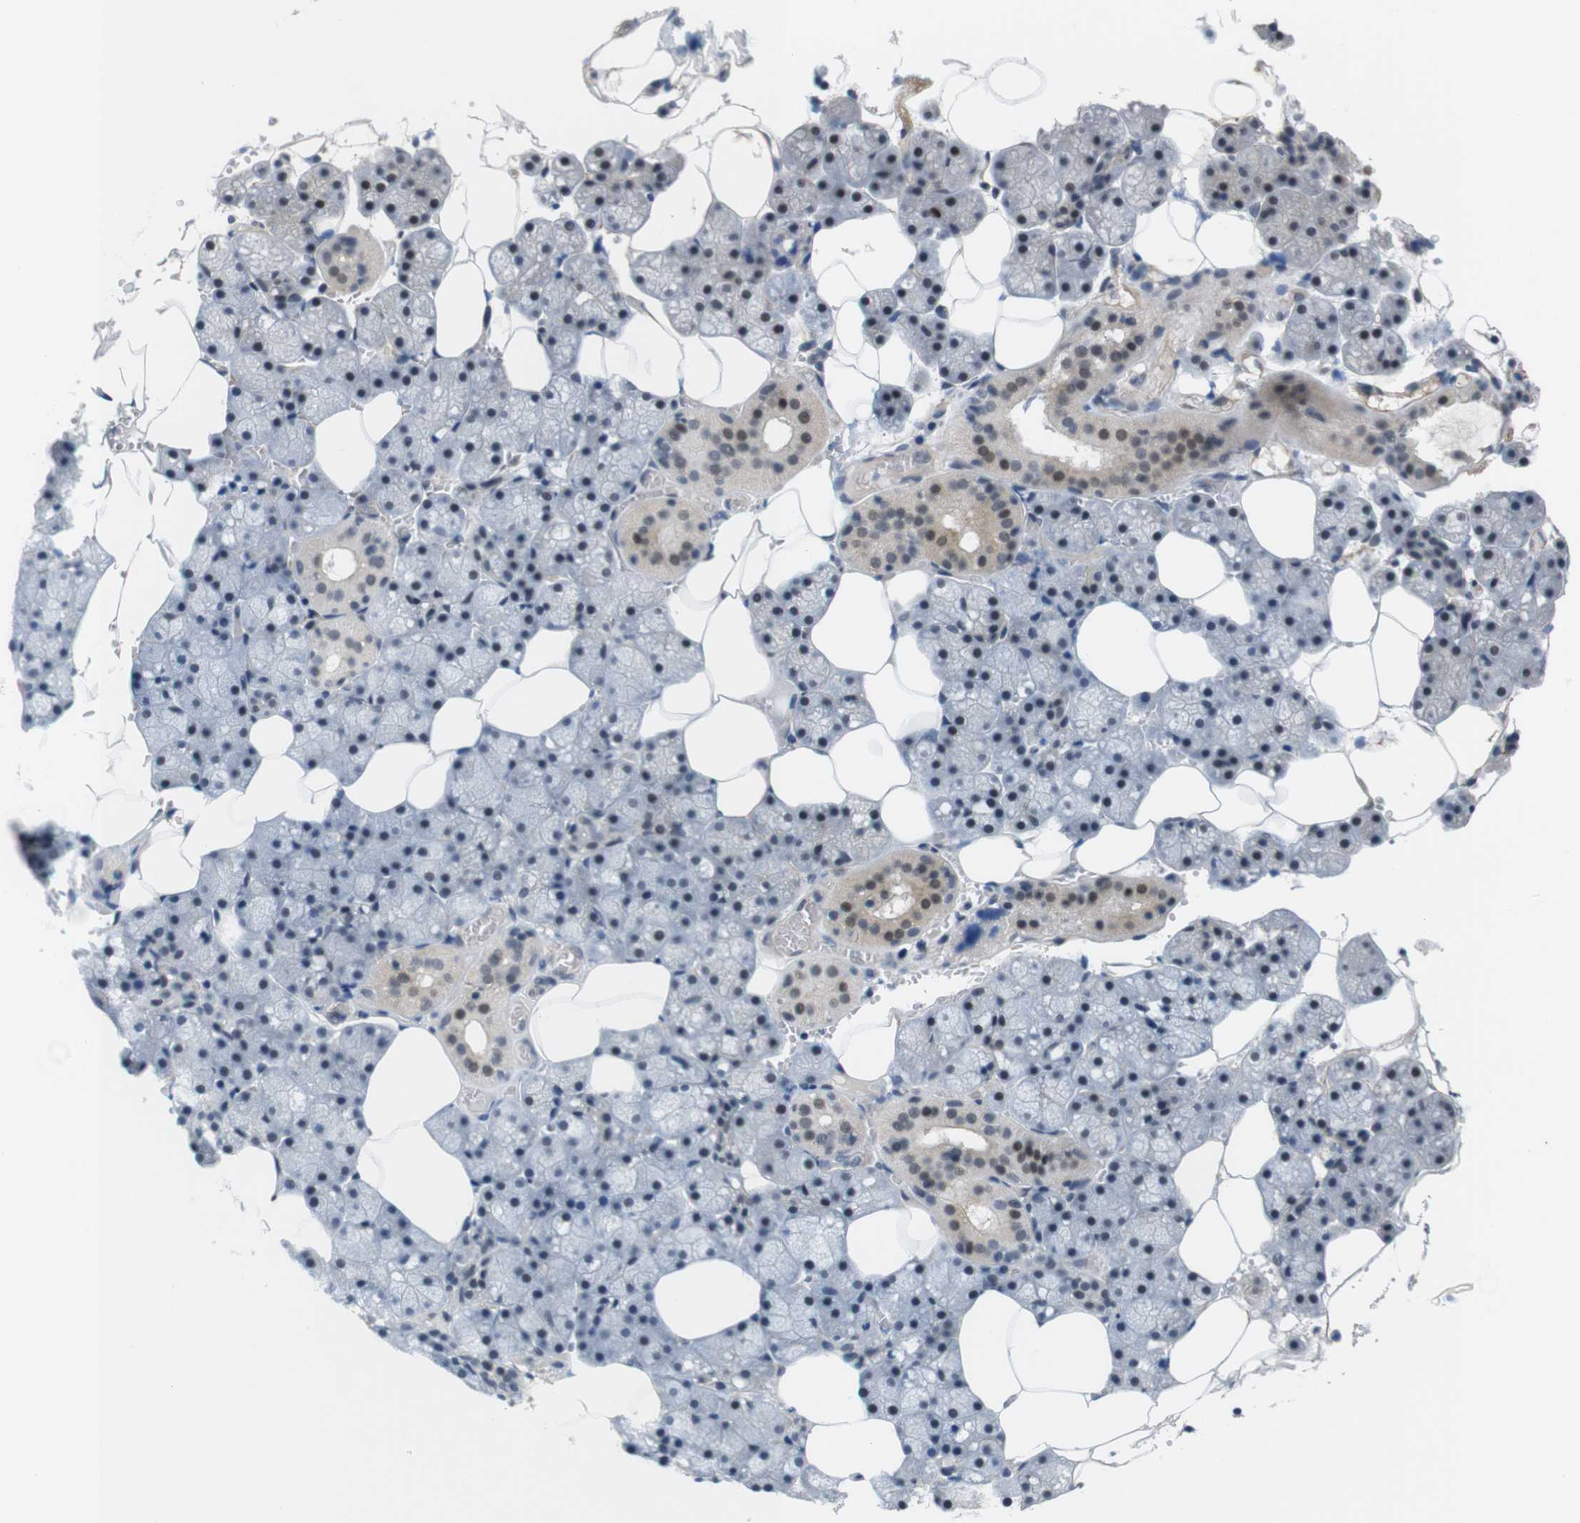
{"staining": {"intensity": "weak", "quantity": "25%-75%", "location": "cytoplasmic/membranous,nuclear"}, "tissue": "salivary gland", "cell_type": "Glandular cells", "image_type": "normal", "snomed": [{"axis": "morphology", "description": "Normal tissue, NOS"}, {"axis": "topography", "description": "Salivary gland"}], "caption": "About 25%-75% of glandular cells in unremarkable human salivary gland display weak cytoplasmic/membranous,nuclear protein staining as visualized by brown immunohistochemical staining.", "gene": "SMCO2", "patient": {"sex": "male", "age": 62}}